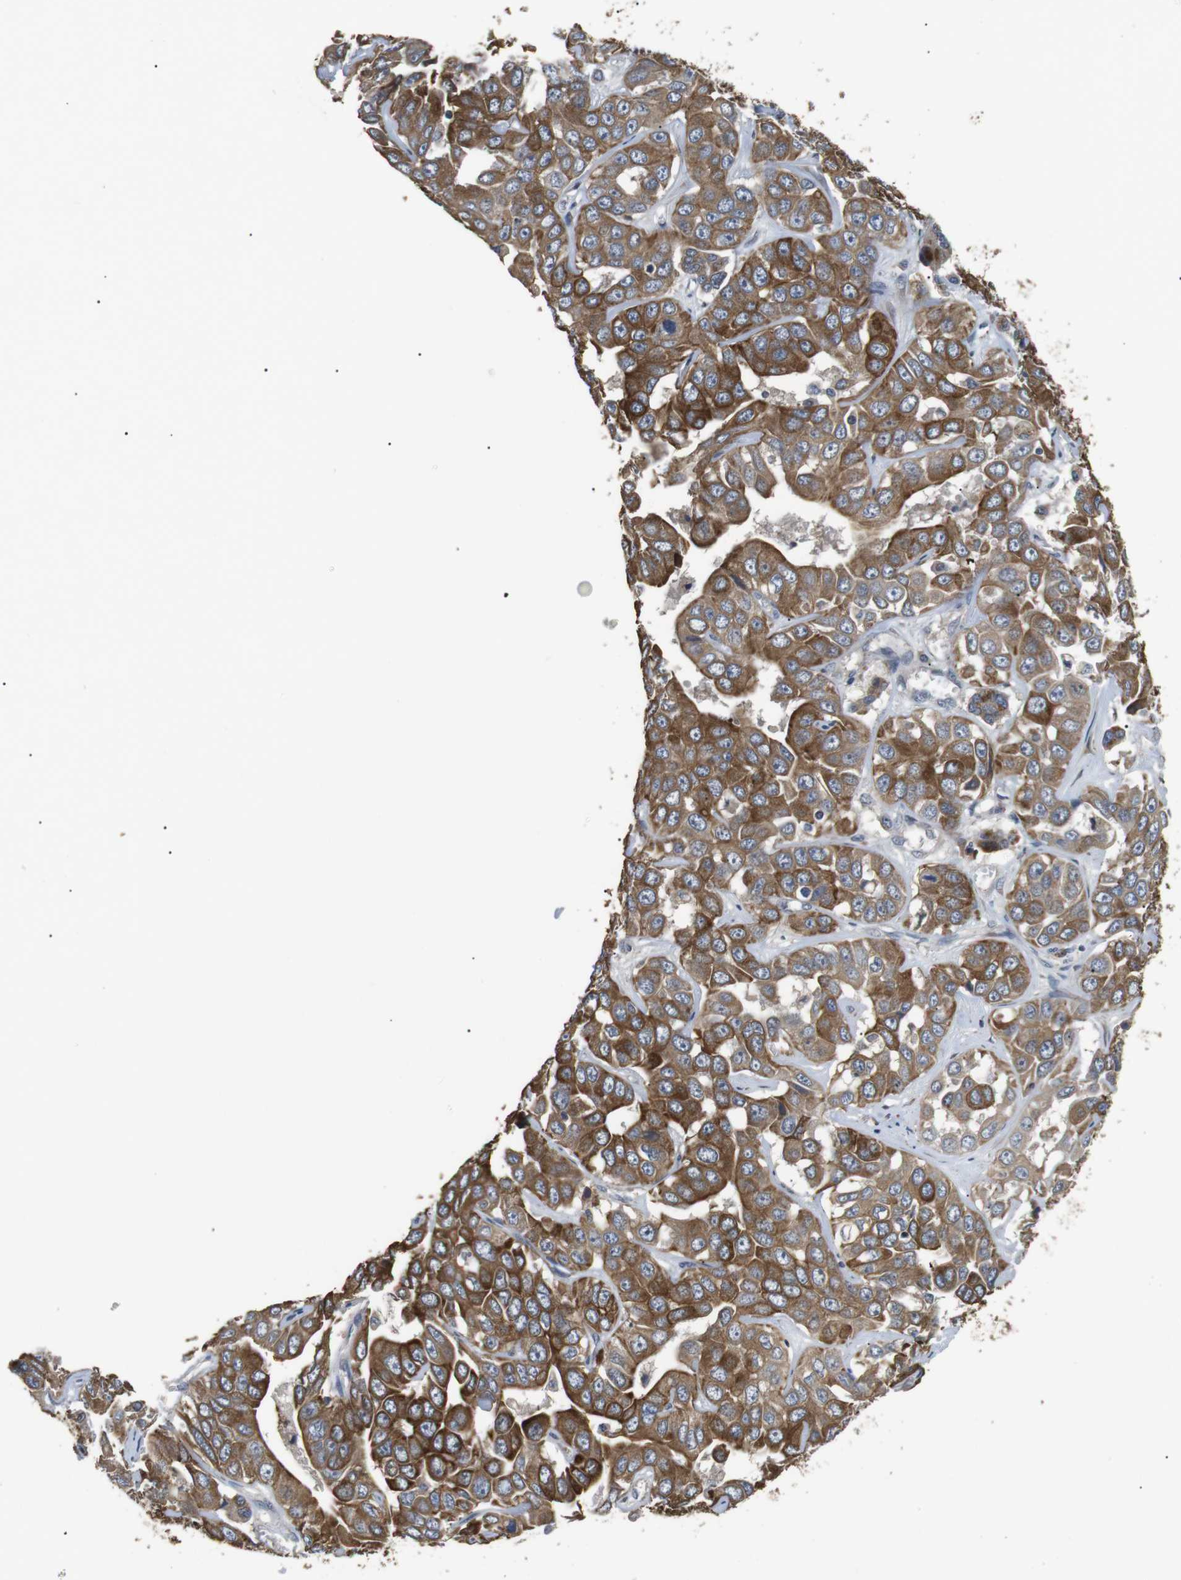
{"staining": {"intensity": "moderate", "quantity": ">75%", "location": "cytoplasmic/membranous"}, "tissue": "liver cancer", "cell_type": "Tumor cells", "image_type": "cancer", "snomed": [{"axis": "morphology", "description": "Cholangiocarcinoma"}, {"axis": "topography", "description": "Liver"}], "caption": "Immunohistochemical staining of human liver cancer reveals moderate cytoplasmic/membranous protein positivity in about >75% of tumor cells.", "gene": "ADGRL3", "patient": {"sex": "female", "age": 52}}